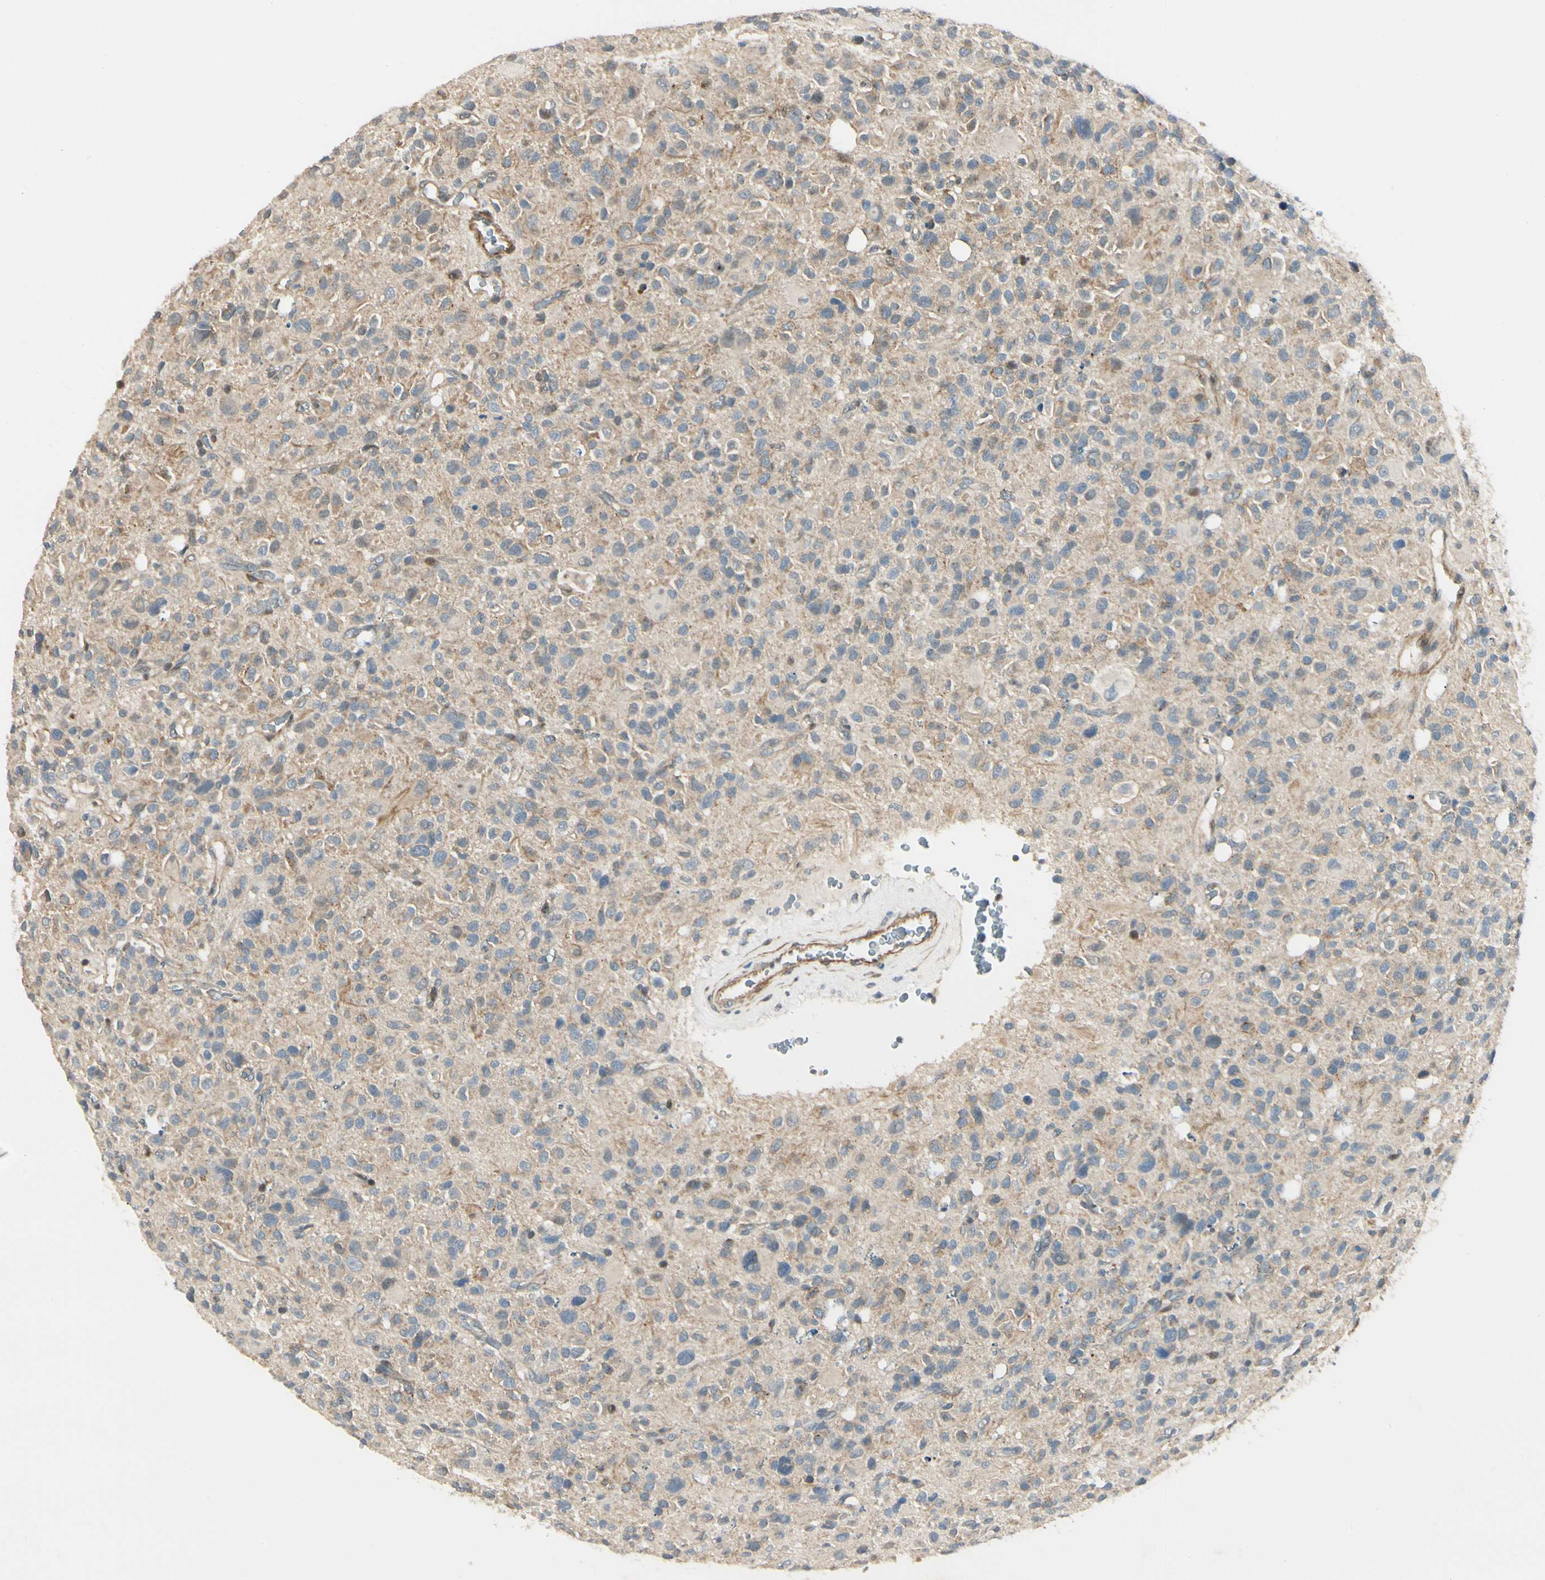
{"staining": {"intensity": "weak", "quantity": "25%-75%", "location": "cytoplasmic/membranous"}, "tissue": "glioma", "cell_type": "Tumor cells", "image_type": "cancer", "snomed": [{"axis": "morphology", "description": "Glioma, malignant, High grade"}, {"axis": "topography", "description": "Brain"}], "caption": "Malignant glioma (high-grade) stained with a brown dye shows weak cytoplasmic/membranous positive positivity in about 25%-75% of tumor cells.", "gene": "P4HA3", "patient": {"sex": "male", "age": 48}}